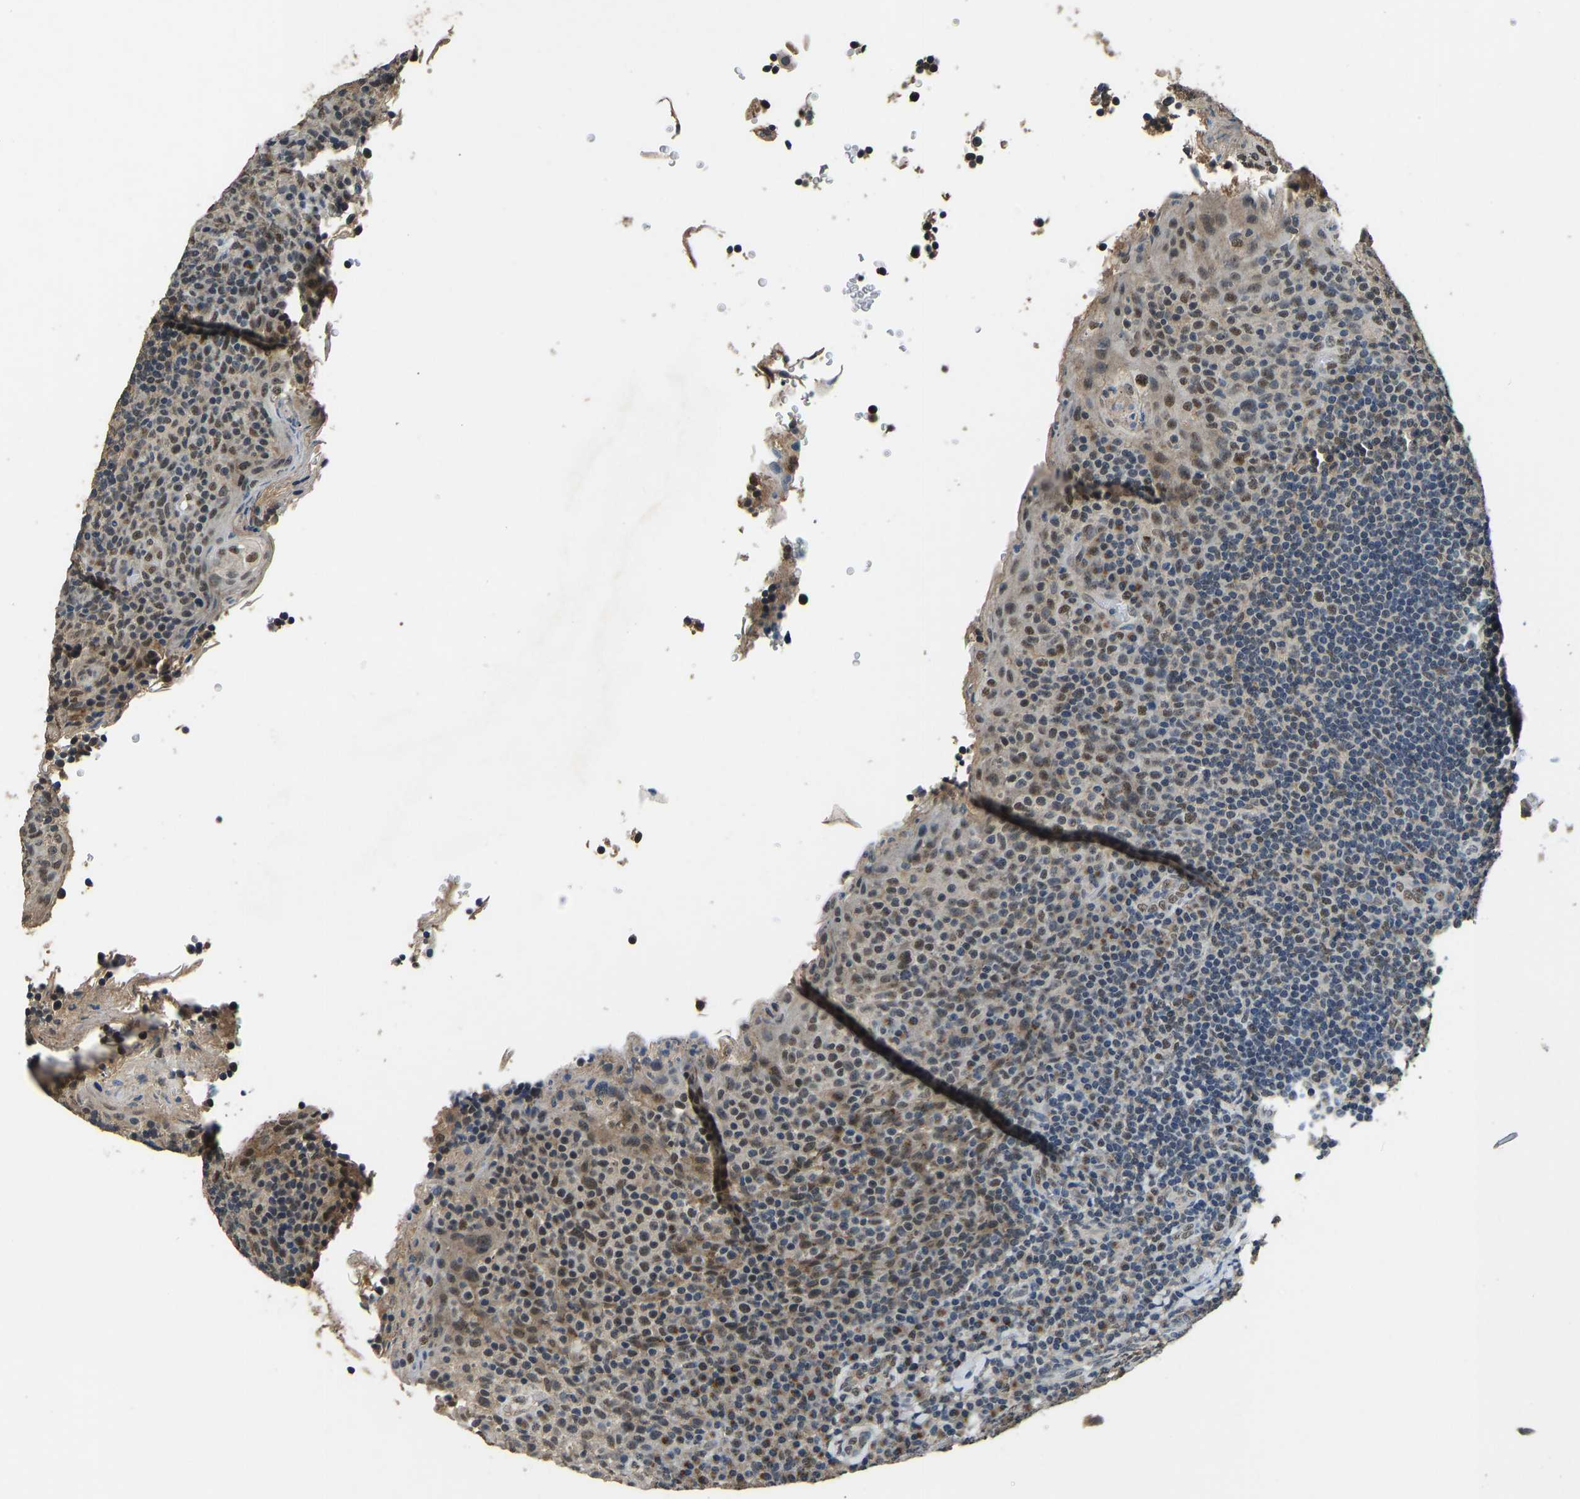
{"staining": {"intensity": "weak", "quantity": ">75%", "location": "nuclear"}, "tissue": "tonsil", "cell_type": "Germinal center cells", "image_type": "normal", "snomed": [{"axis": "morphology", "description": "Normal tissue, NOS"}, {"axis": "topography", "description": "Tonsil"}], "caption": "Approximately >75% of germinal center cells in unremarkable tonsil show weak nuclear protein positivity as visualized by brown immunohistochemical staining.", "gene": "TOX4", "patient": {"sex": "male", "age": 17}}